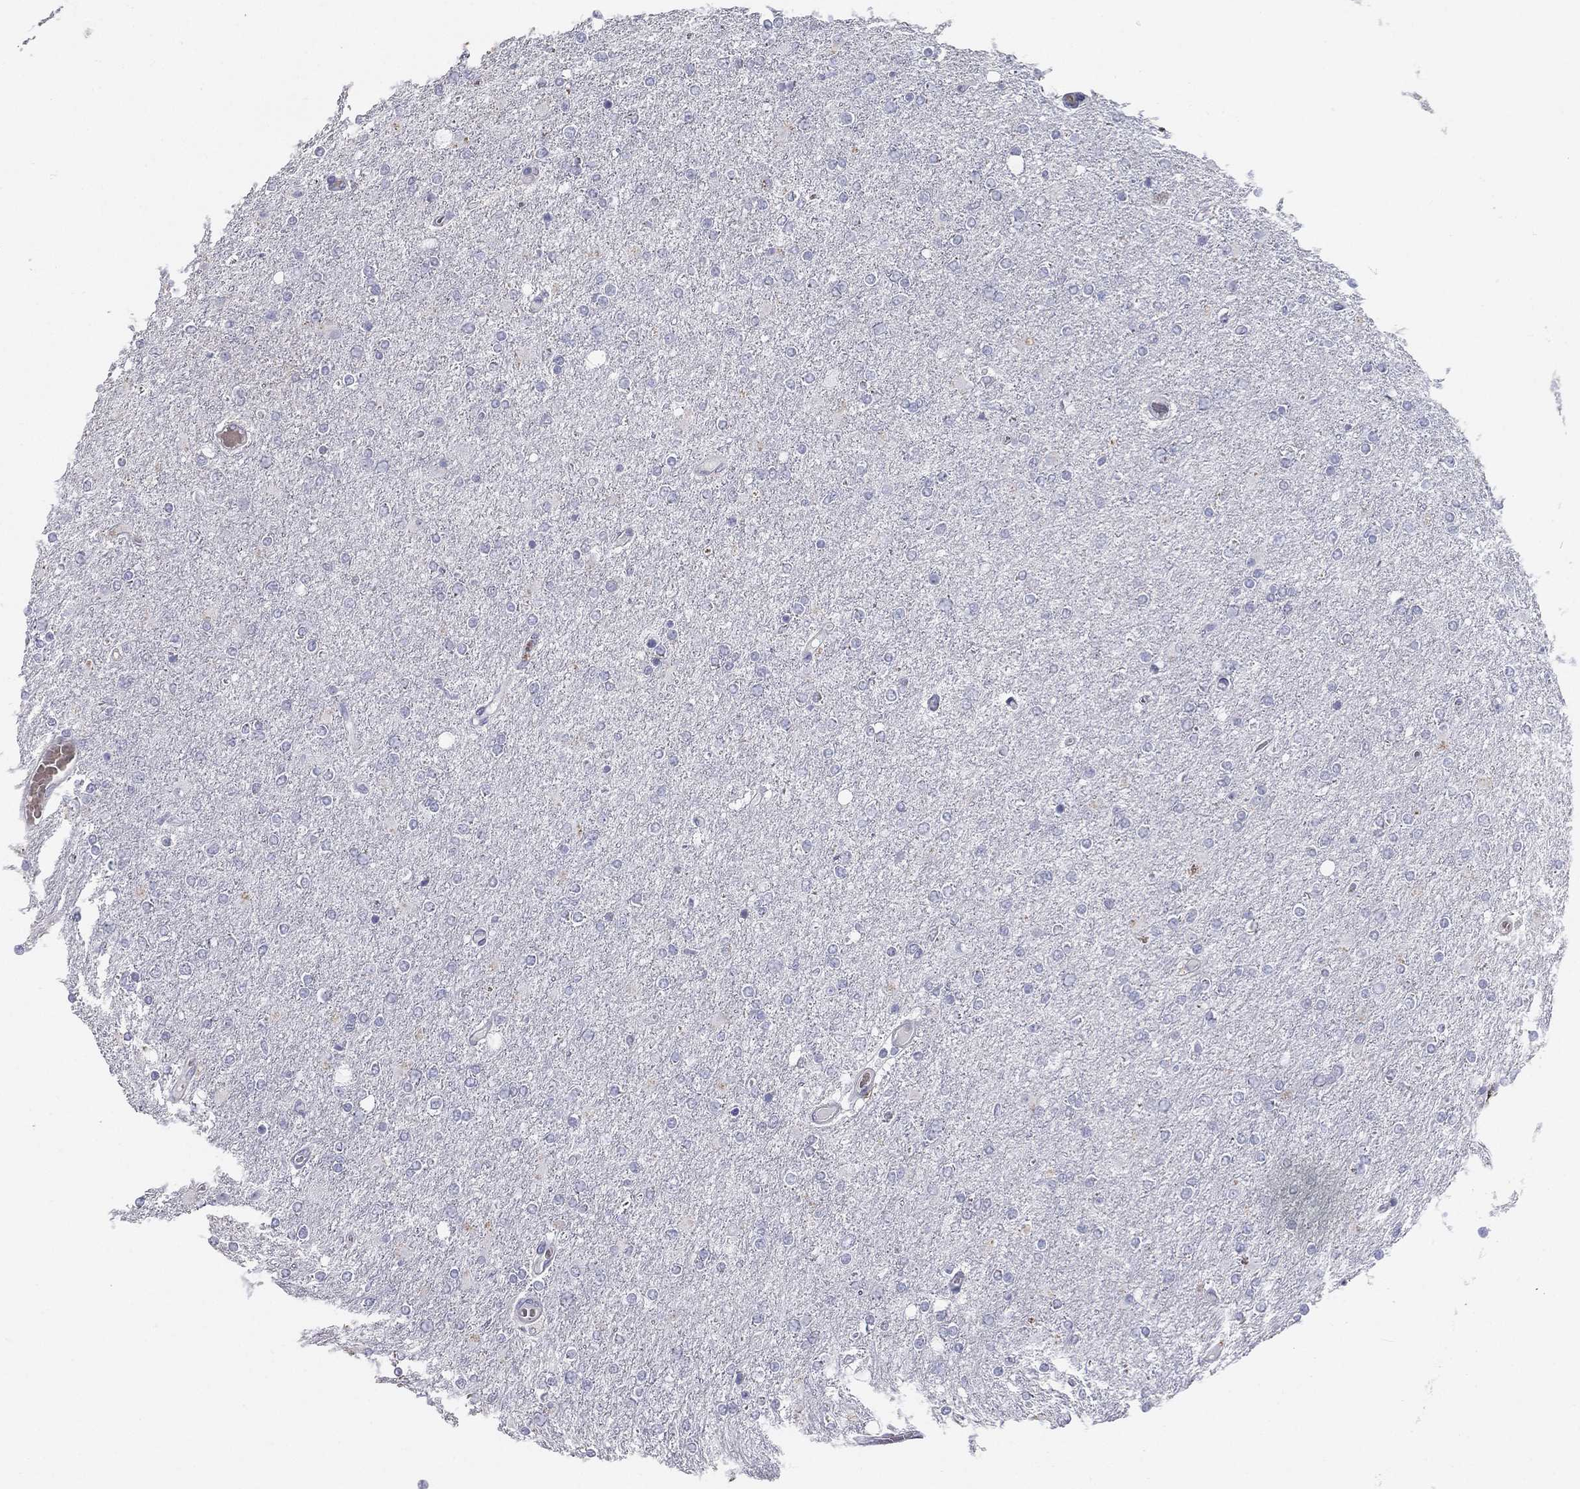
{"staining": {"intensity": "negative", "quantity": "none", "location": "none"}, "tissue": "glioma", "cell_type": "Tumor cells", "image_type": "cancer", "snomed": [{"axis": "morphology", "description": "Glioma, malignant, High grade"}, {"axis": "topography", "description": "Cerebral cortex"}], "caption": "A high-resolution micrograph shows IHC staining of malignant high-grade glioma, which exhibits no significant staining in tumor cells. Brightfield microscopy of immunohistochemistry stained with DAB (brown) and hematoxylin (blue), captured at high magnification.", "gene": "ESX1", "patient": {"sex": "male", "age": 70}}